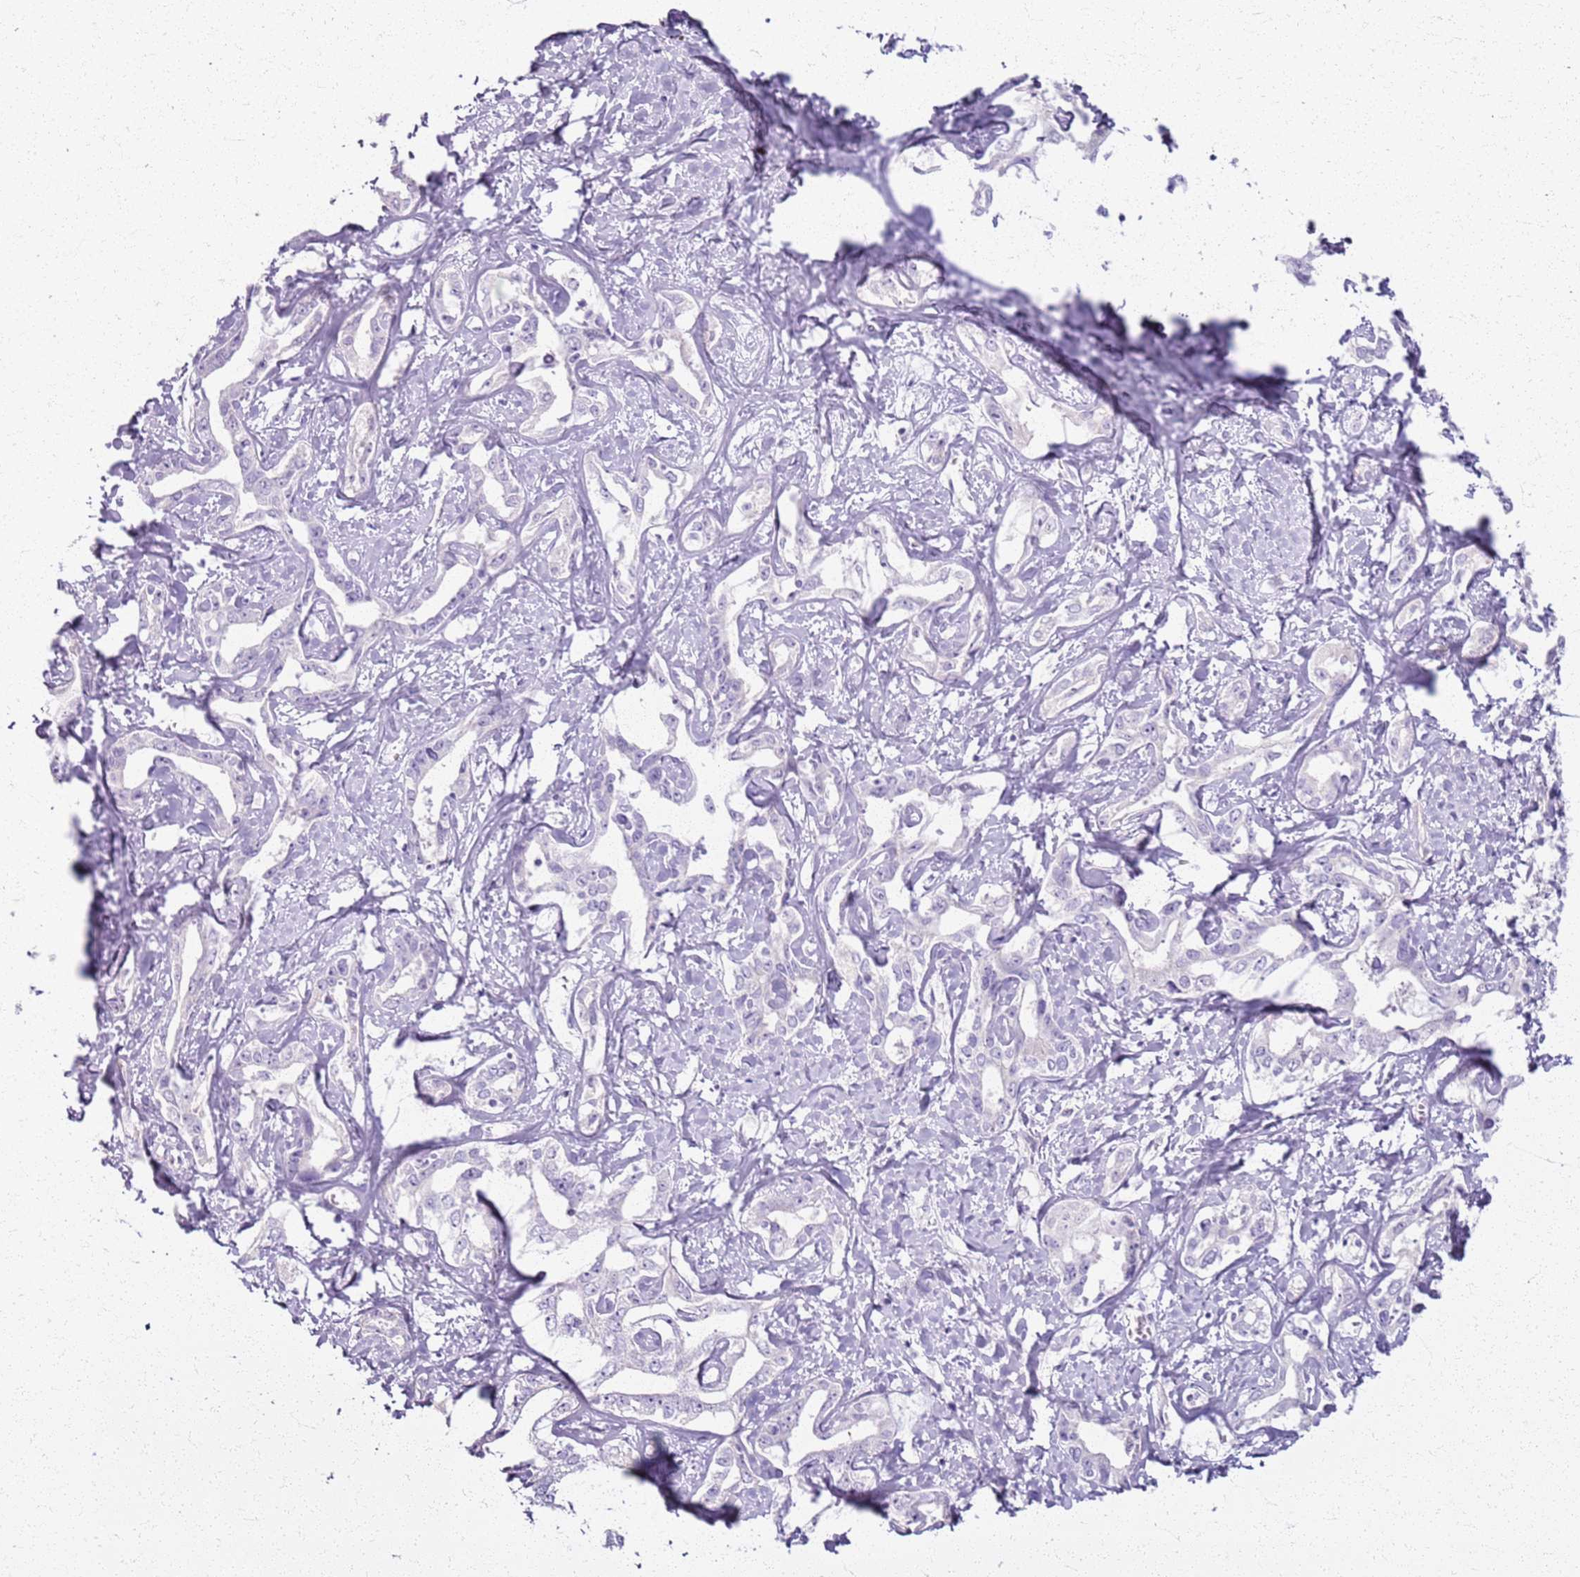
{"staining": {"intensity": "negative", "quantity": "none", "location": "none"}, "tissue": "liver cancer", "cell_type": "Tumor cells", "image_type": "cancer", "snomed": [{"axis": "morphology", "description": "Cholangiocarcinoma"}, {"axis": "topography", "description": "Liver"}], "caption": "Micrograph shows no significant protein staining in tumor cells of cholangiocarcinoma (liver).", "gene": "CSRP3", "patient": {"sex": "male", "age": 59}}